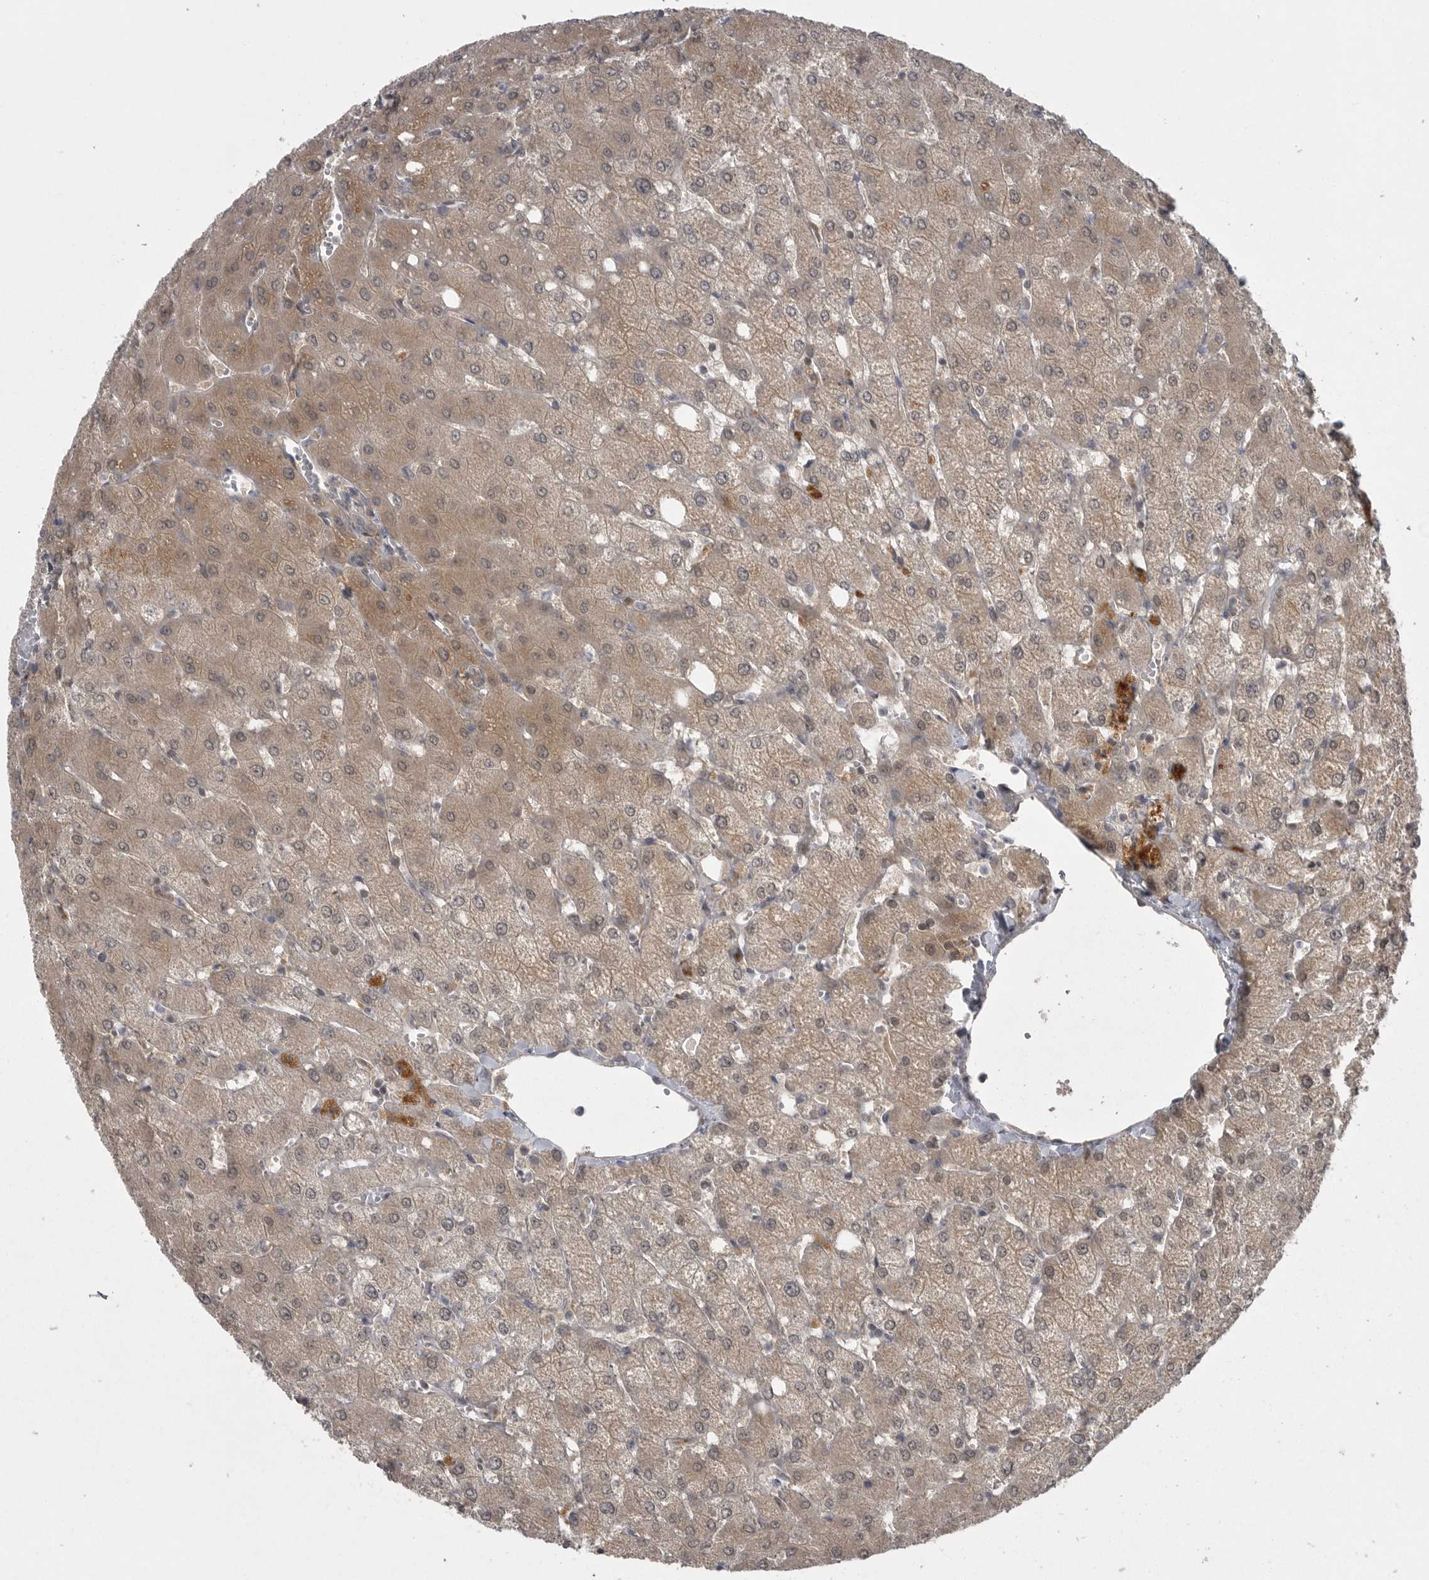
{"staining": {"intensity": "weak", "quantity": "<25%", "location": "cytoplasmic/membranous"}, "tissue": "liver", "cell_type": "Cholangiocytes", "image_type": "normal", "snomed": [{"axis": "morphology", "description": "Normal tissue, NOS"}, {"axis": "topography", "description": "Liver"}], "caption": "DAB (3,3'-diaminobenzidine) immunohistochemical staining of unremarkable liver demonstrates no significant positivity in cholangiocytes. Nuclei are stained in blue.", "gene": "PHF13", "patient": {"sex": "female", "age": 54}}